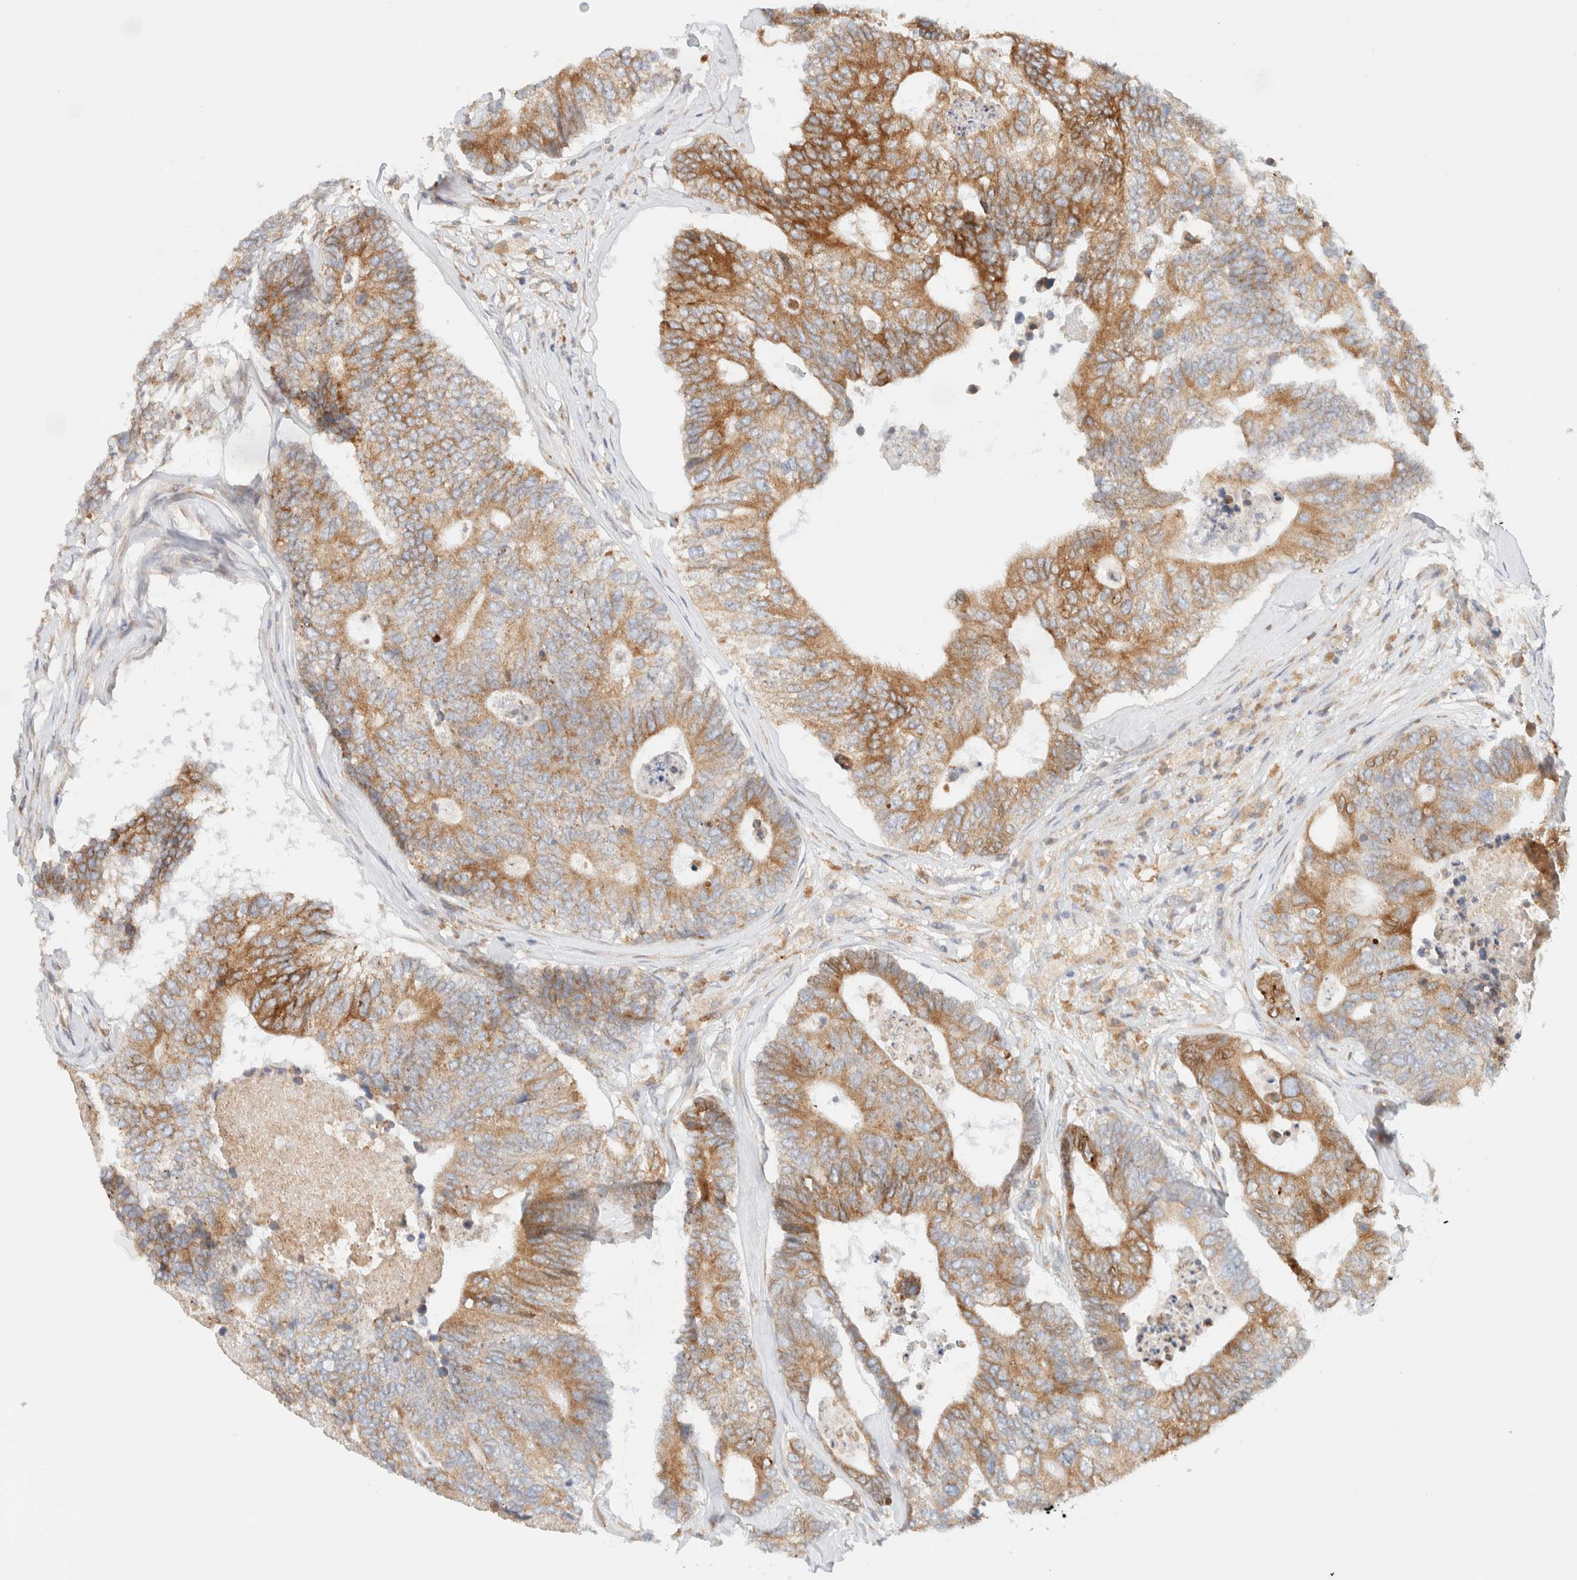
{"staining": {"intensity": "moderate", "quantity": ">75%", "location": "cytoplasmic/membranous"}, "tissue": "colorectal cancer", "cell_type": "Tumor cells", "image_type": "cancer", "snomed": [{"axis": "morphology", "description": "Adenocarcinoma, NOS"}, {"axis": "topography", "description": "Colon"}], "caption": "This photomicrograph shows colorectal adenocarcinoma stained with immunohistochemistry (IHC) to label a protein in brown. The cytoplasmic/membranous of tumor cells show moderate positivity for the protein. Nuclei are counter-stained blue.", "gene": "NT5C", "patient": {"sex": "female", "age": 67}}